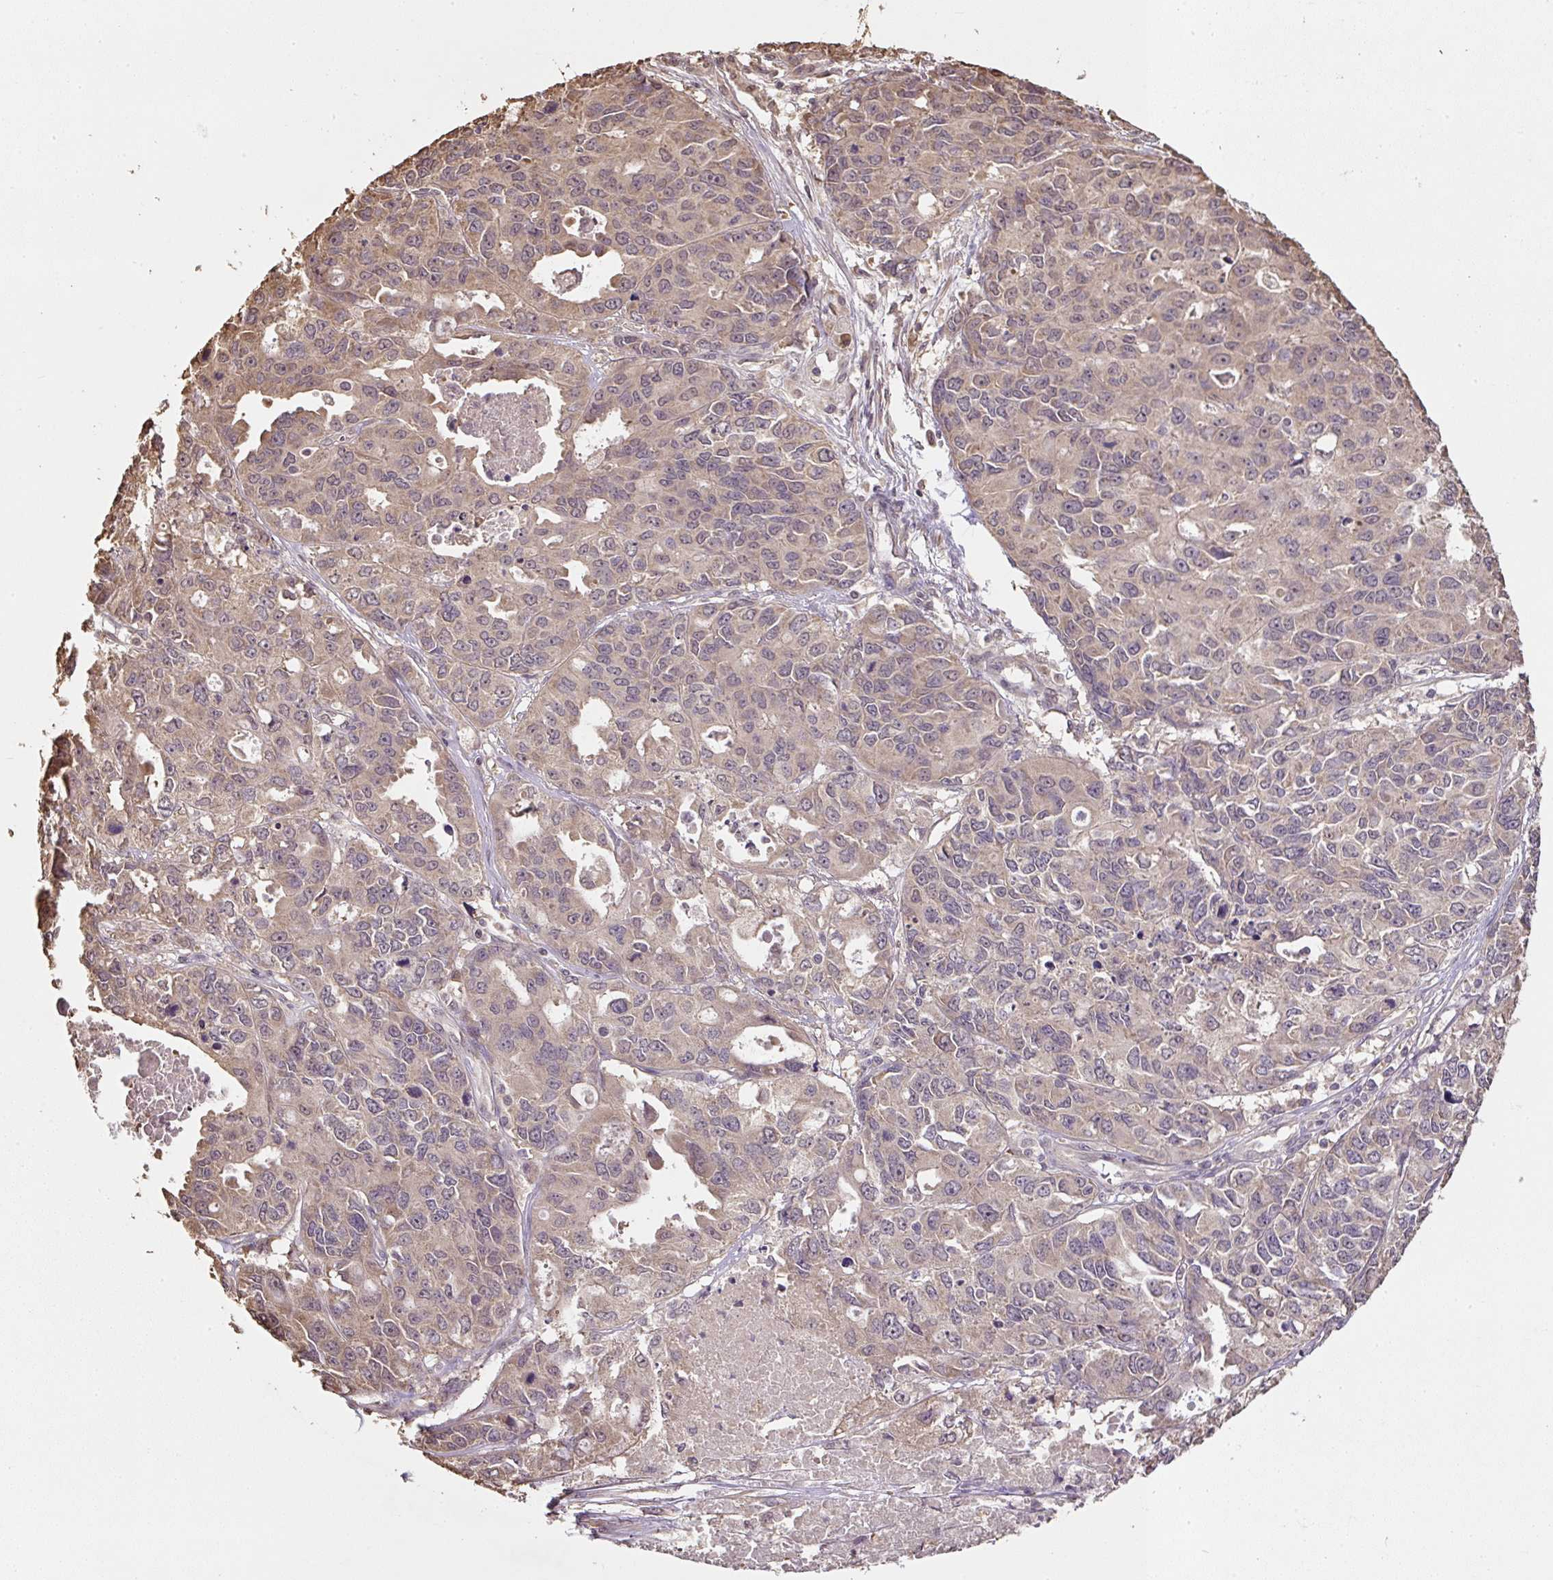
{"staining": {"intensity": "weak", "quantity": "25%-75%", "location": "cytoplasmic/membranous,nuclear"}, "tissue": "endometrial cancer", "cell_type": "Tumor cells", "image_type": "cancer", "snomed": [{"axis": "morphology", "description": "Adenocarcinoma, NOS"}, {"axis": "topography", "description": "Uterus"}], "caption": "Immunohistochemistry (IHC) of endometrial adenocarcinoma demonstrates low levels of weak cytoplasmic/membranous and nuclear expression in about 25%-75% of tumor cells. The staining is performed using DAB brown chromogen to label protein expression. The nuclei are counter-stained blue using hematoxylin.", "gene": "TMEM170B", "patient": {"sex": "female", "age": 79}}